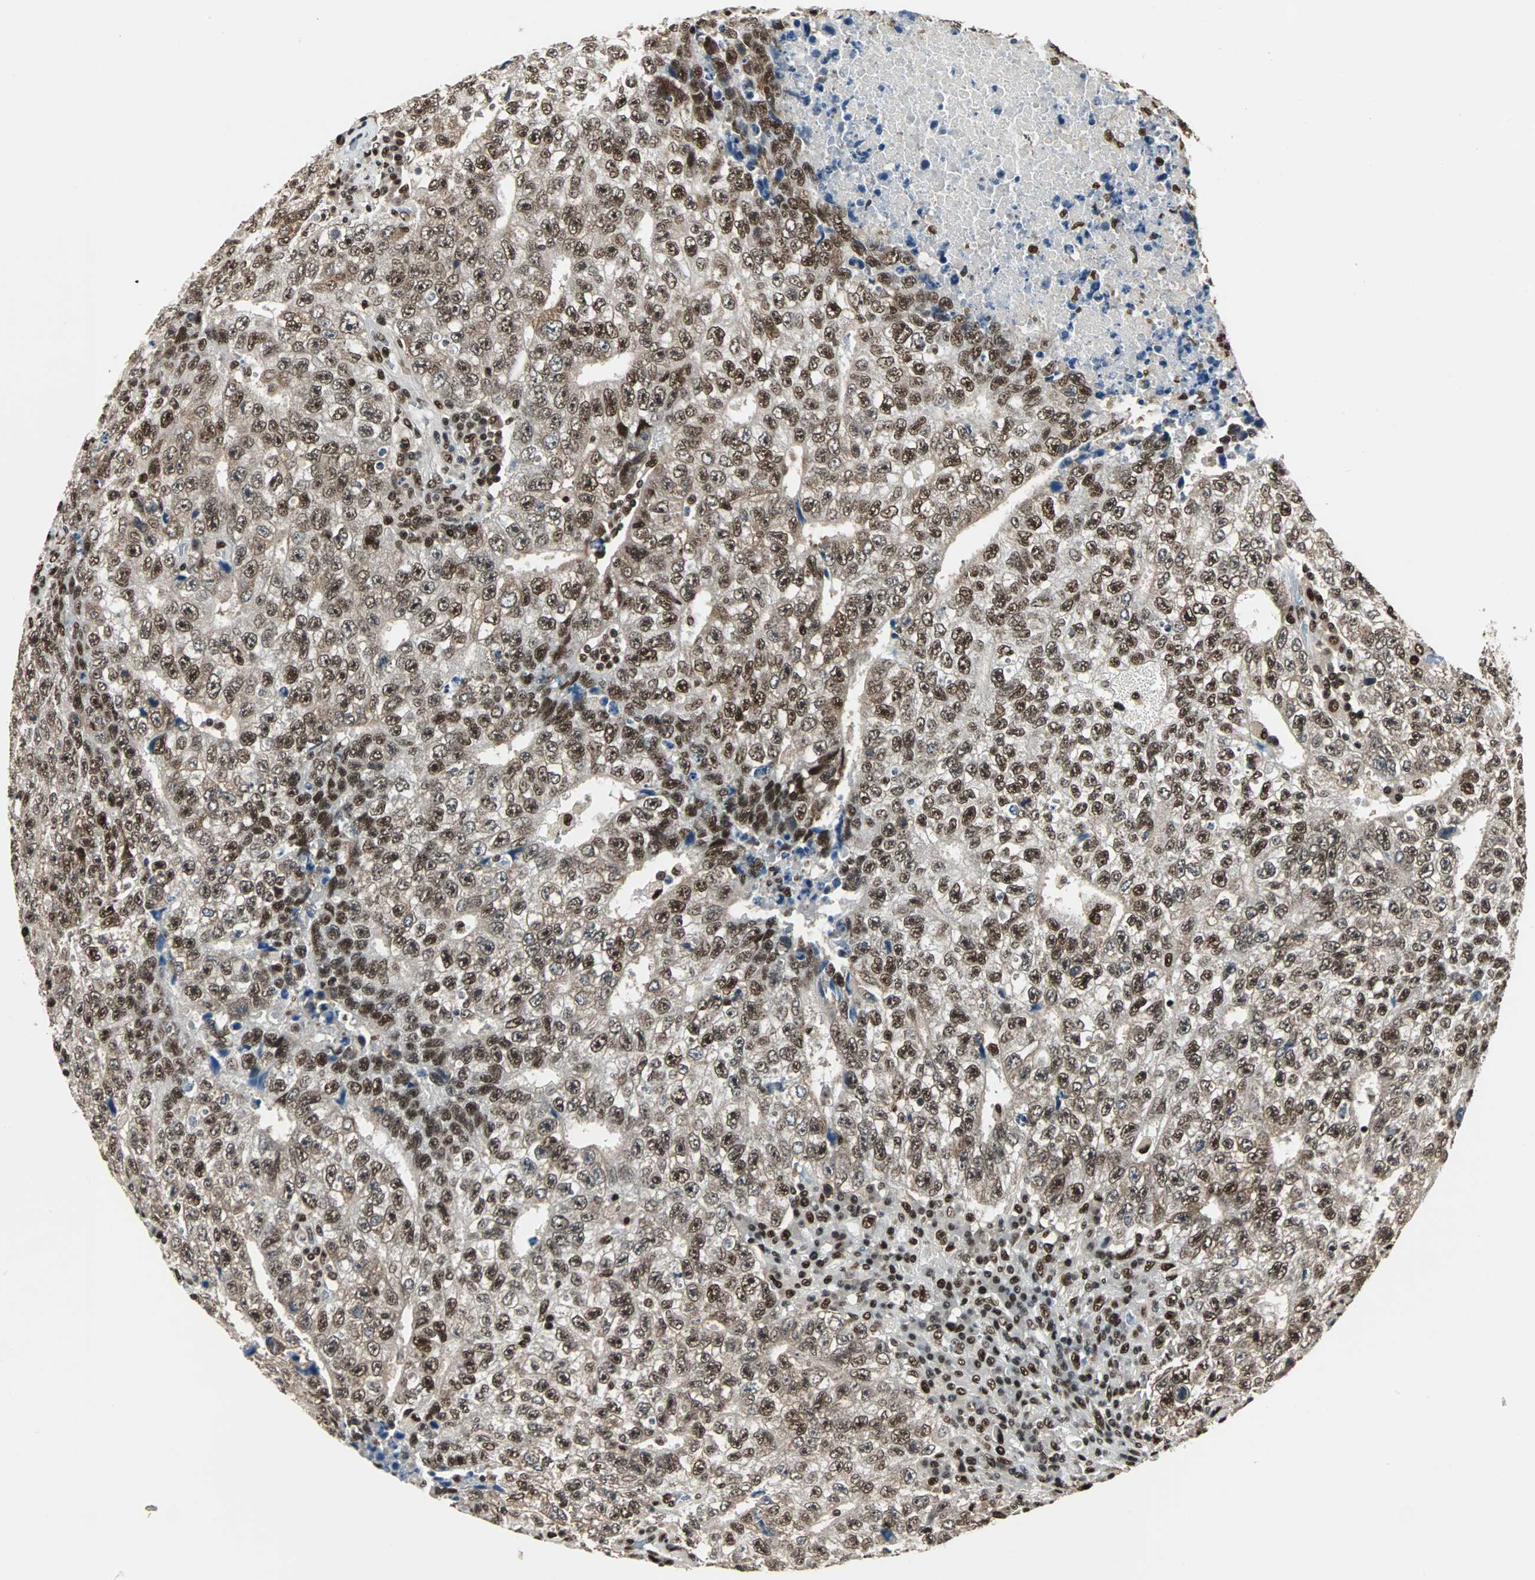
{"staining": {"intensity": "strong", "quantity": ">75%", "location": "cytoplasmic/membranous,nuclear"}, "tissue": "testis cancer", "cell_type": "Tumor cells", "image_type": "cancer", "snomed": [{"axis": "morphology", "description": "Necrosis, NOS"}, {"axis": "morphology", "description": "Carcinoma, Embryonal, NOS"}, {"axis": "topography", "description": "Testis"}], "caption": "Embryonal carcinoma (testis) tissue exhibits strong cytoplasmic/membranous and nuclear positivity in about >75% of tumor cells", "gene": "XRCC4", "patient": {"sex": "male", "age": 19}}